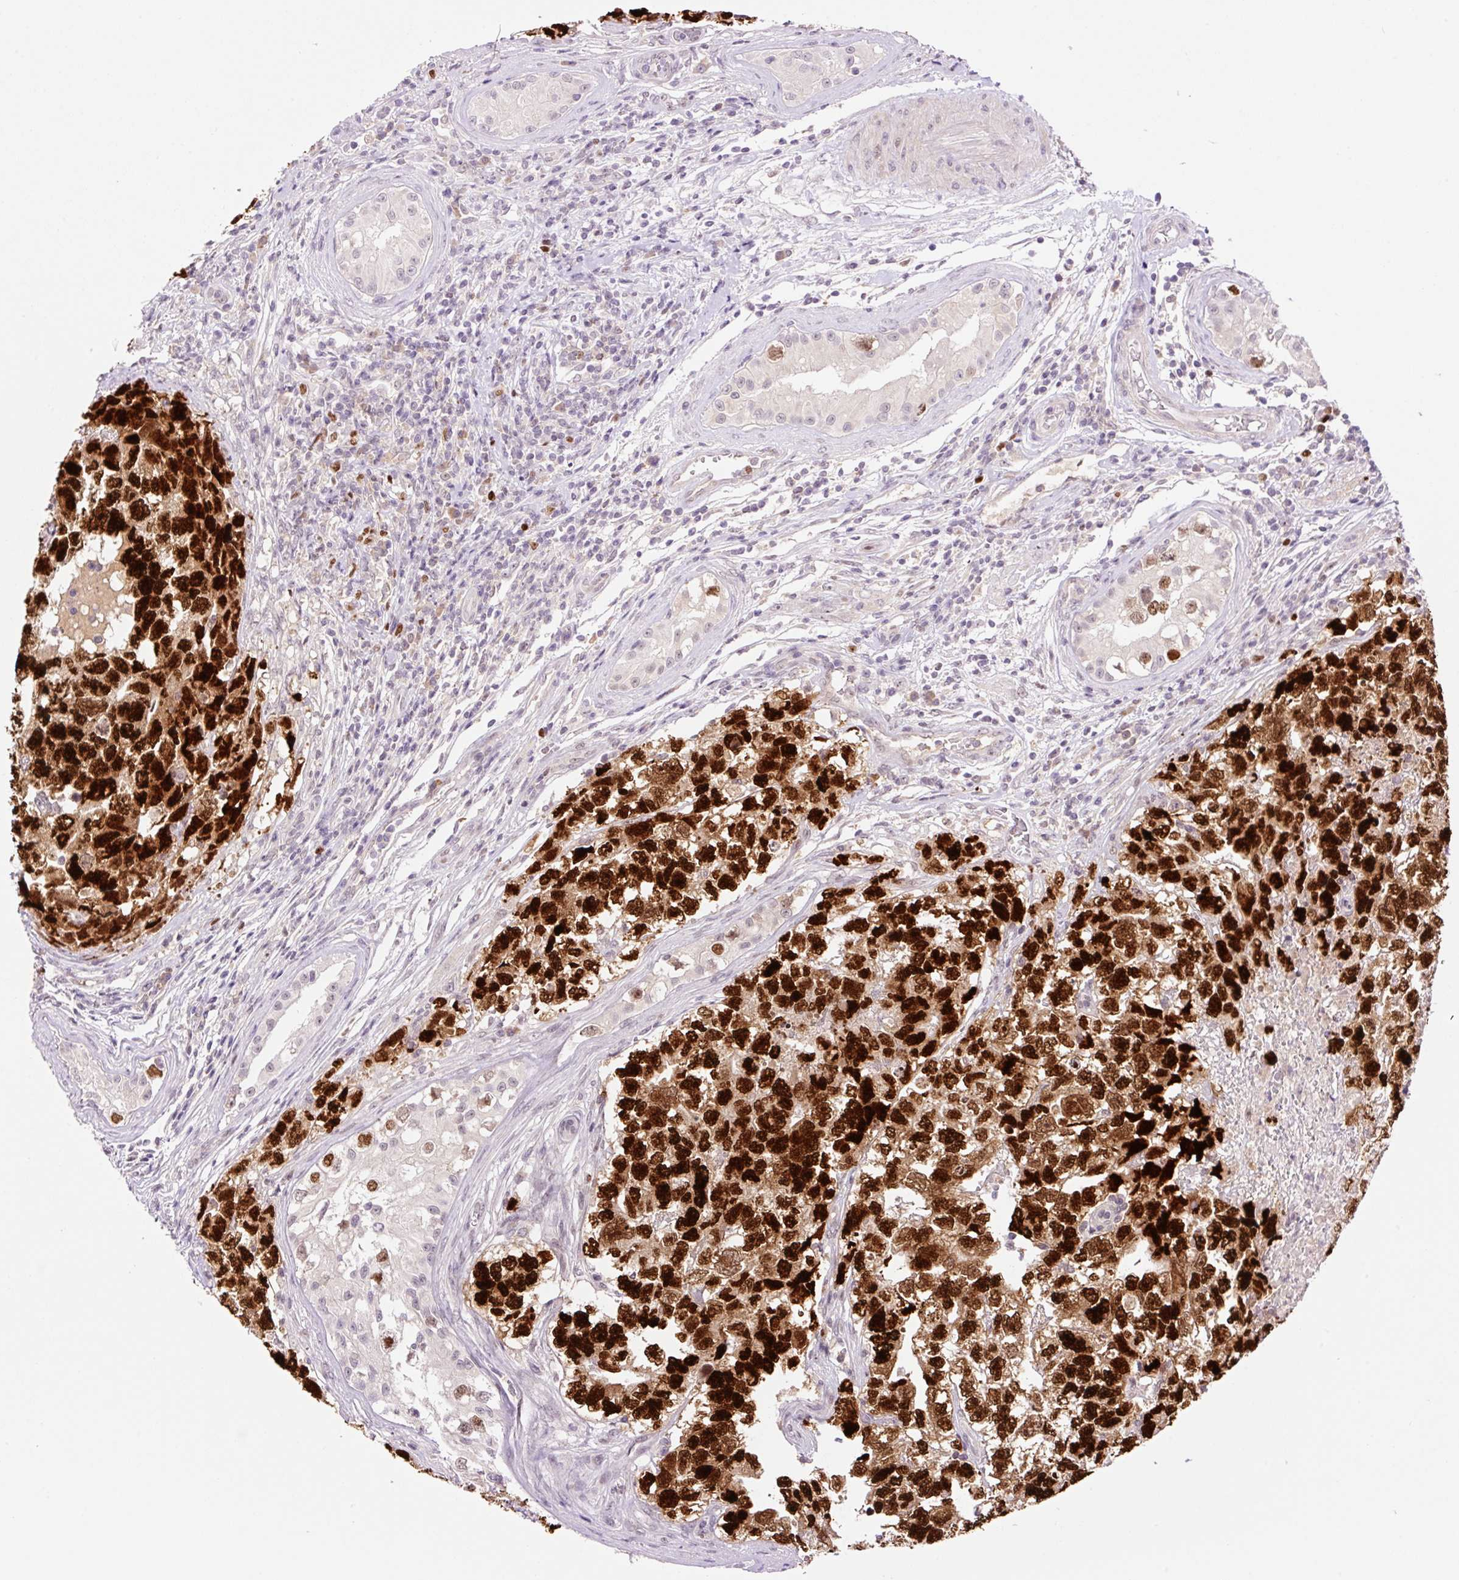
{"staining": {"intensity": "strong", "quantity": ">75%", "location": "nuclear"}, "tissue": "testis cancer", "cell_type": "Tumor cells", "image_type": "cancer", "snomed": [{"axis": "morphology", "description": "Carcinoma, Embryonal, NOS"}, {"axis": "topography", "description": "Testis"}], "caption": "Brown immunohistochemical staining in testis cancer (embryonal carcinoma) exhibits strong nuclear staining in about >75% of tumor cells.", "gene": "DPPA4", "patient": {"sex": "male", "age": 22}}